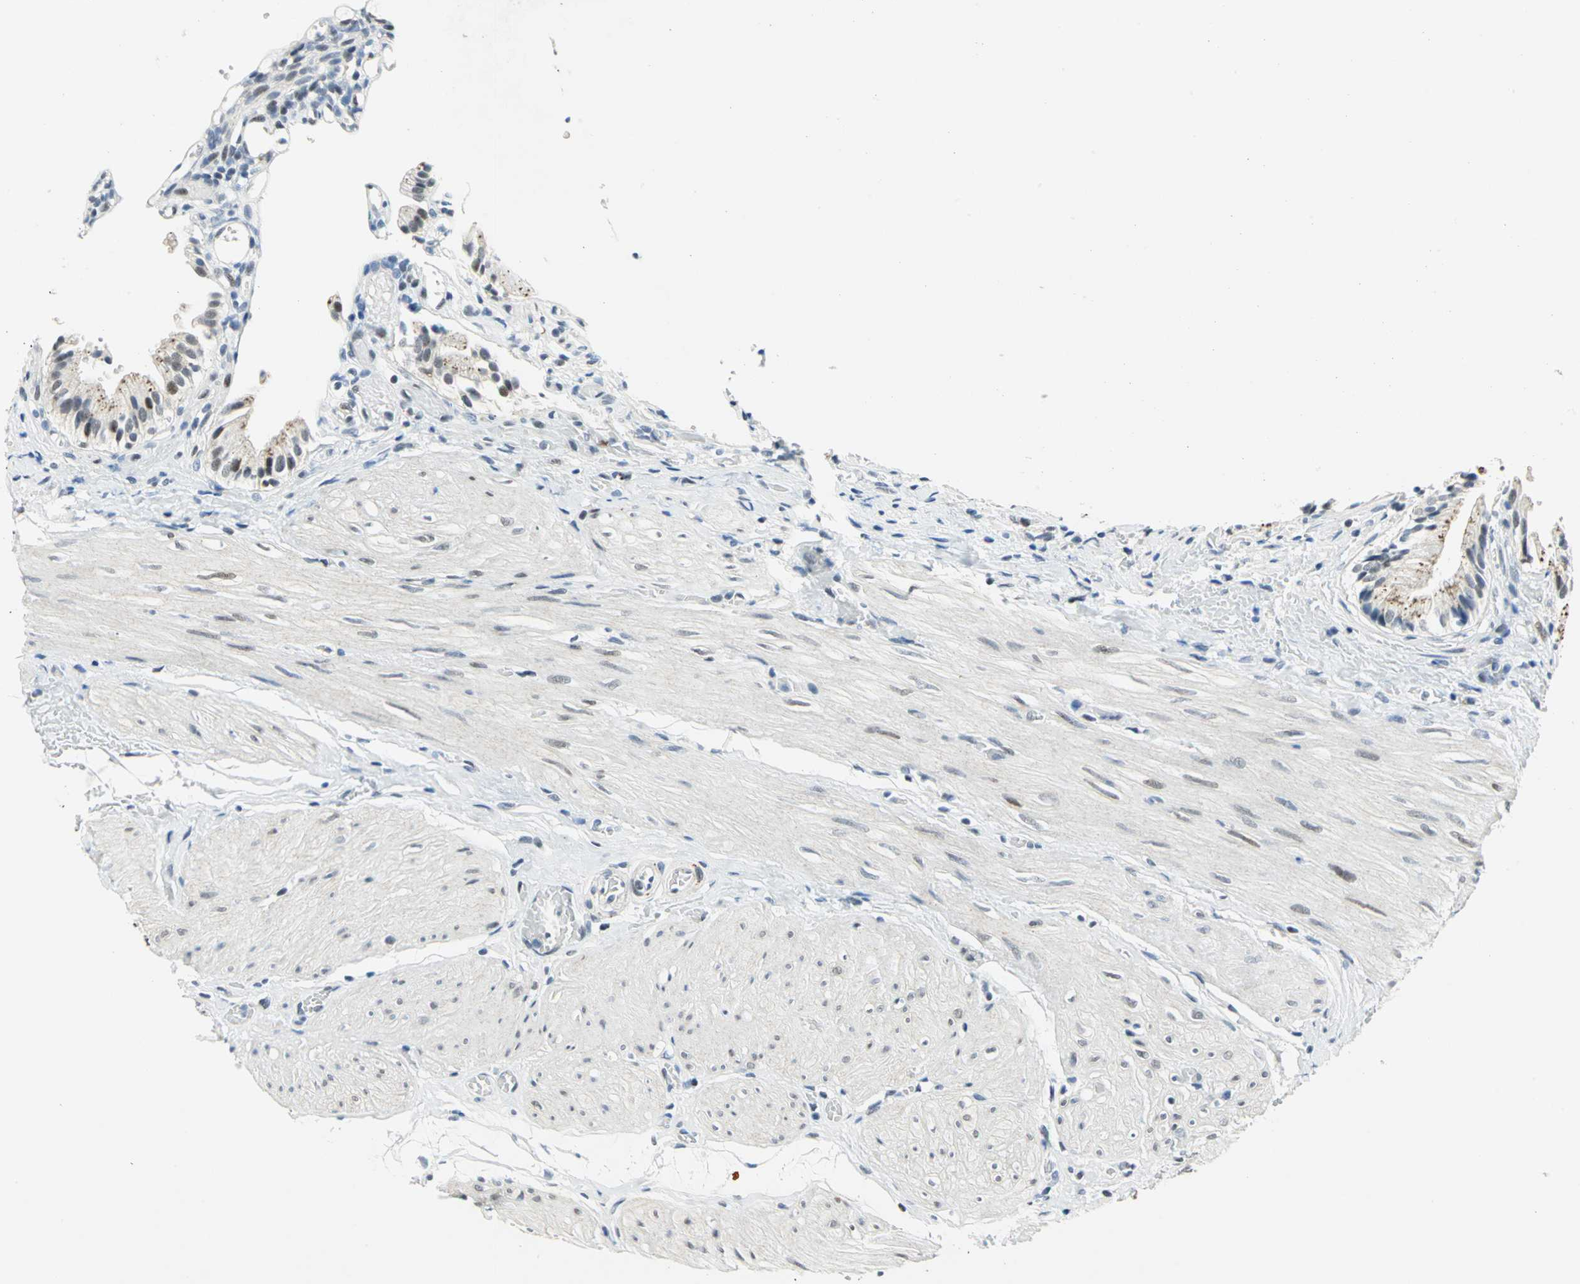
{"staining": {"intensity": "weak", "quantity": "25%-75%", "location": "nuclear"}, "tissue": "gallbladder", "cell_type": "Glandular cells", "image_type": "normal", "snomed": [{"axis": "morphology", "description": "Normal tissue, NOS"}, {"axis": "topography", "description": "Gallbladder"}], "caption": "A micrograph of human gallbladder stained for a protein reveals weak nuclear brown staining in glandular cells. Using DAB (3,3'-diaminobenzidine) (brown) and hematoxylin (blue) stains, captured at high magnification using brightfield microscopy.", "gene": "RAD17", "patient": {"sex": "male", "age": 65}}